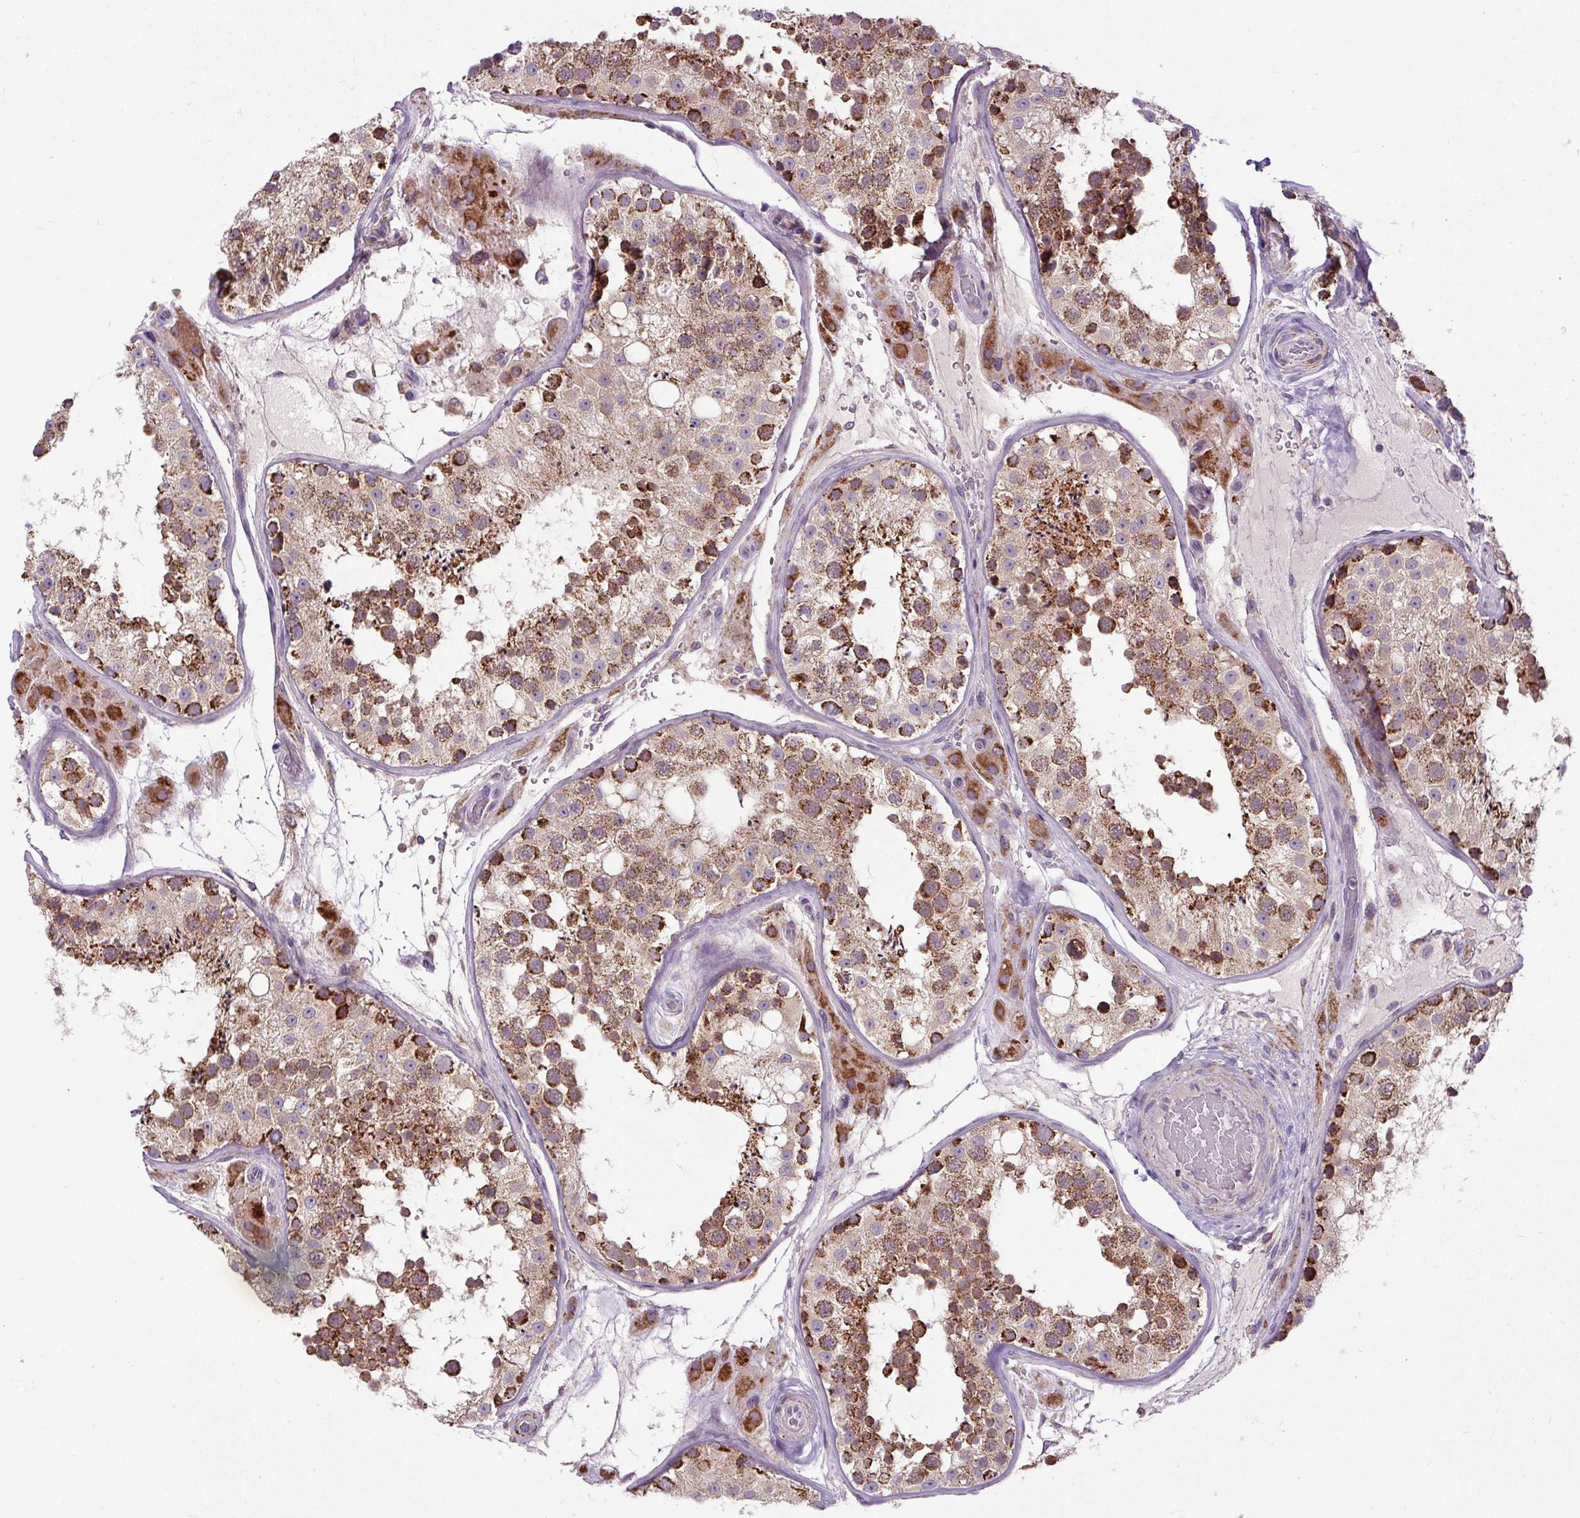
{"staining": {"intensity": "strong", "quantity": ">75%", "location": "cytoplasmic/membranous"}, "tissue": "testis", "cell_type": "Cells in seminiferous ducts", "image_type": "normal", "snomed": [{"axis": "morphology", "description": "Normal tissue, NOS"}, {"axis": "topography", "description": "Testis"}], "caption": "This image reveals benign testis stained with immunohistochemistry to label a protein in brown. The cytoplasmic/membranous of cells in seminiferous ducts show strong positivity for the protein. Nuclei are counter-stained blue.", "gene": "TM2D3", "patient": {"sex": "male", "age": 26}}